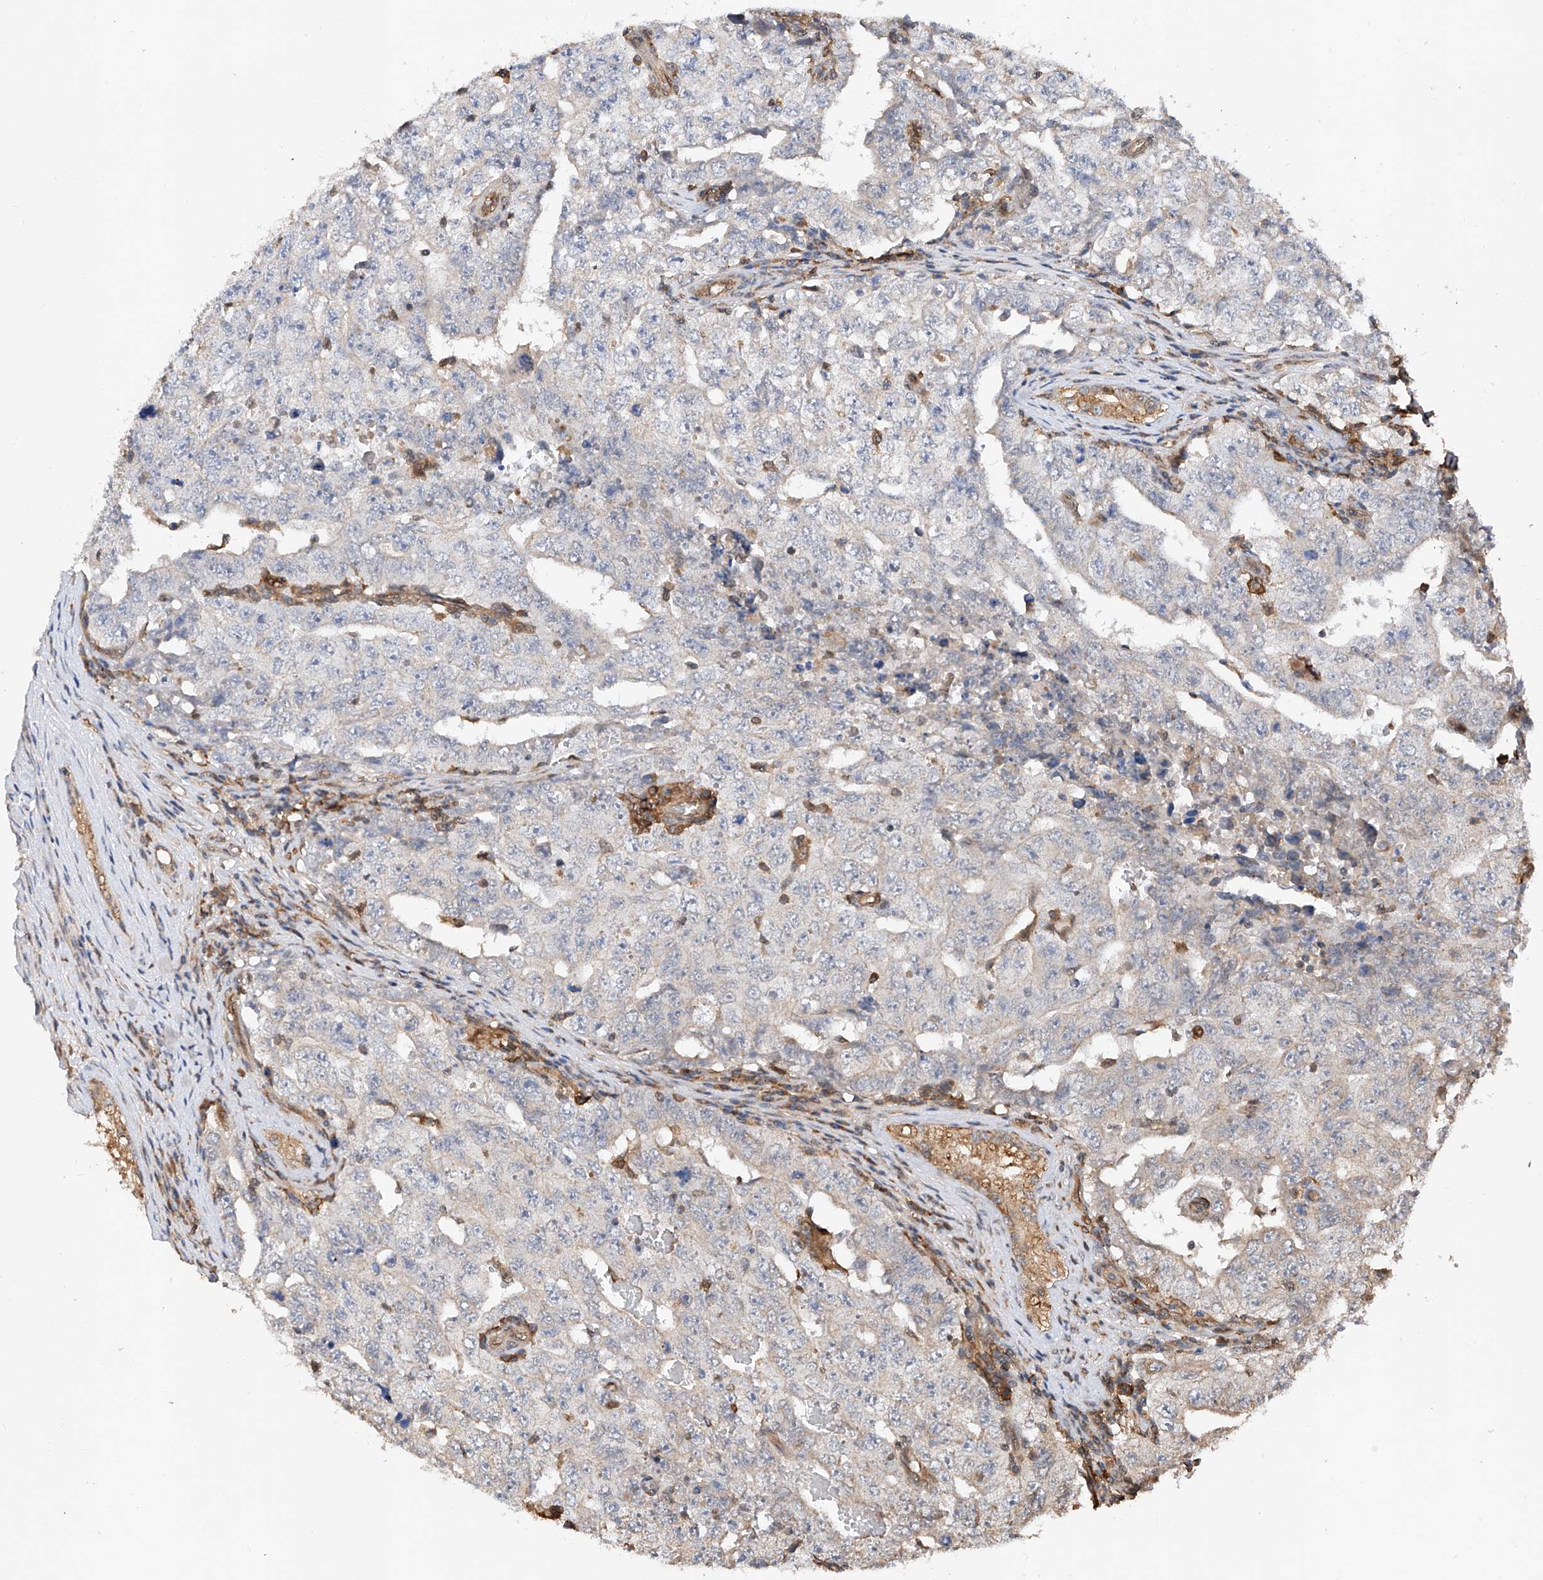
{"staining": {"intensity": "negative", "quantity": "none", "location": "none"}, "tissue": "testis cancer", "cell_type": "Tumor cells", "image_type": "cancer", "snomed": [{"axis": "morphology", "description": "Carcinoma, Embryonal, NOS"}, {"axis": "topography", "description": "Testis"}], "caption": "The photomicrograph displays no staining of tumor cells in embryonal carcinoma (testis).", "gene": "RILPL2", "patient": {"sex": "male", "age": 26}}